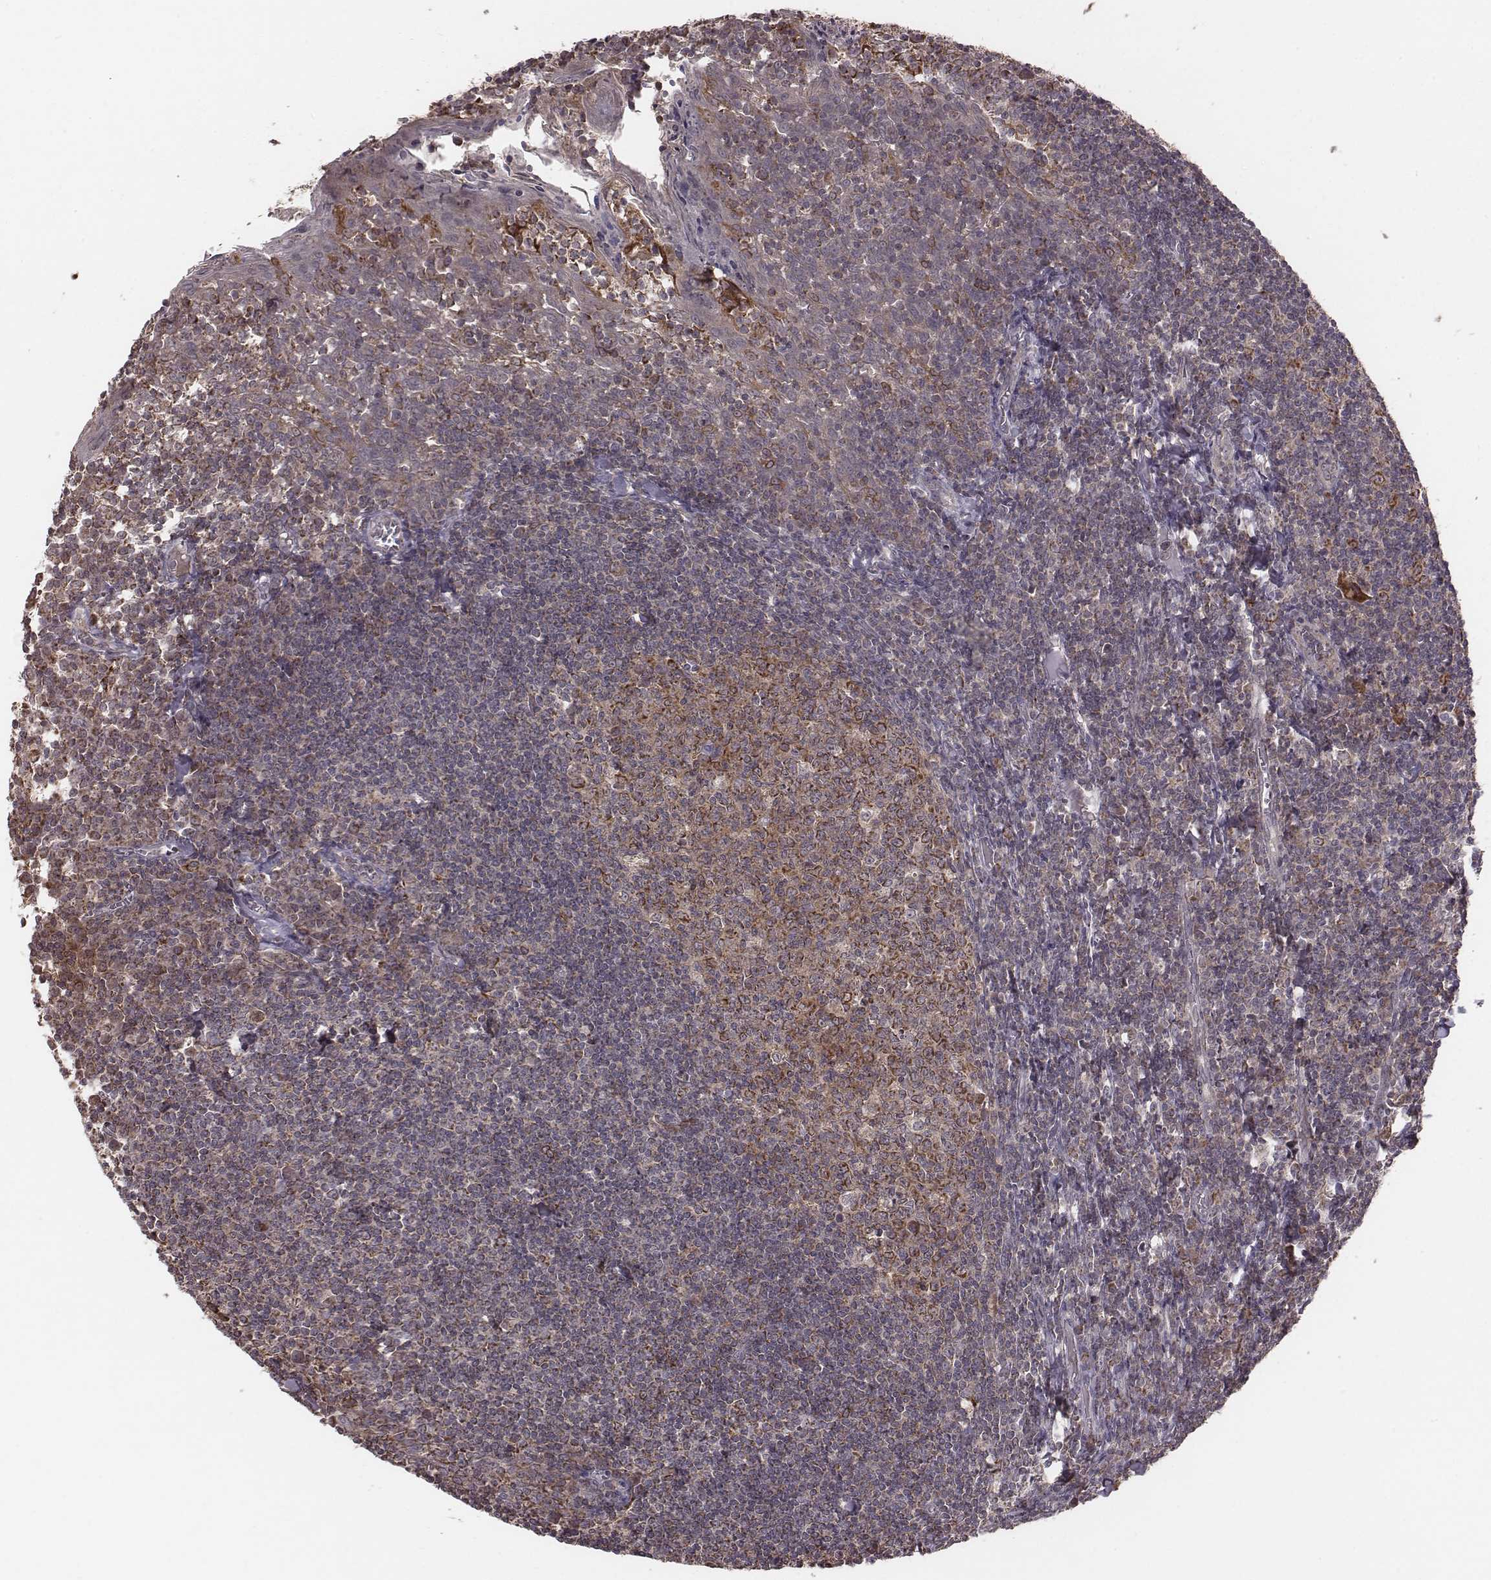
{"staining": {"intensity": "strong", "quantity": ">75%", "location": "cytoplasmic/membranous"}, "tissue": "tonsil", "cell_type": "Germinal center cells", "image_type": "normal", "snomed": [{"axis": "morphology", "description": "Normal tissue, NOS"}, {"axis": "topography", "description": "Tonsil"}], "caption": "A brown stain highlights strong cytoplasmic/membranous staining of a protein in germinal center cells of benign human tonsil.", "gene": "PDCD2L", "patient": {"sex": "female", "age": 12}}